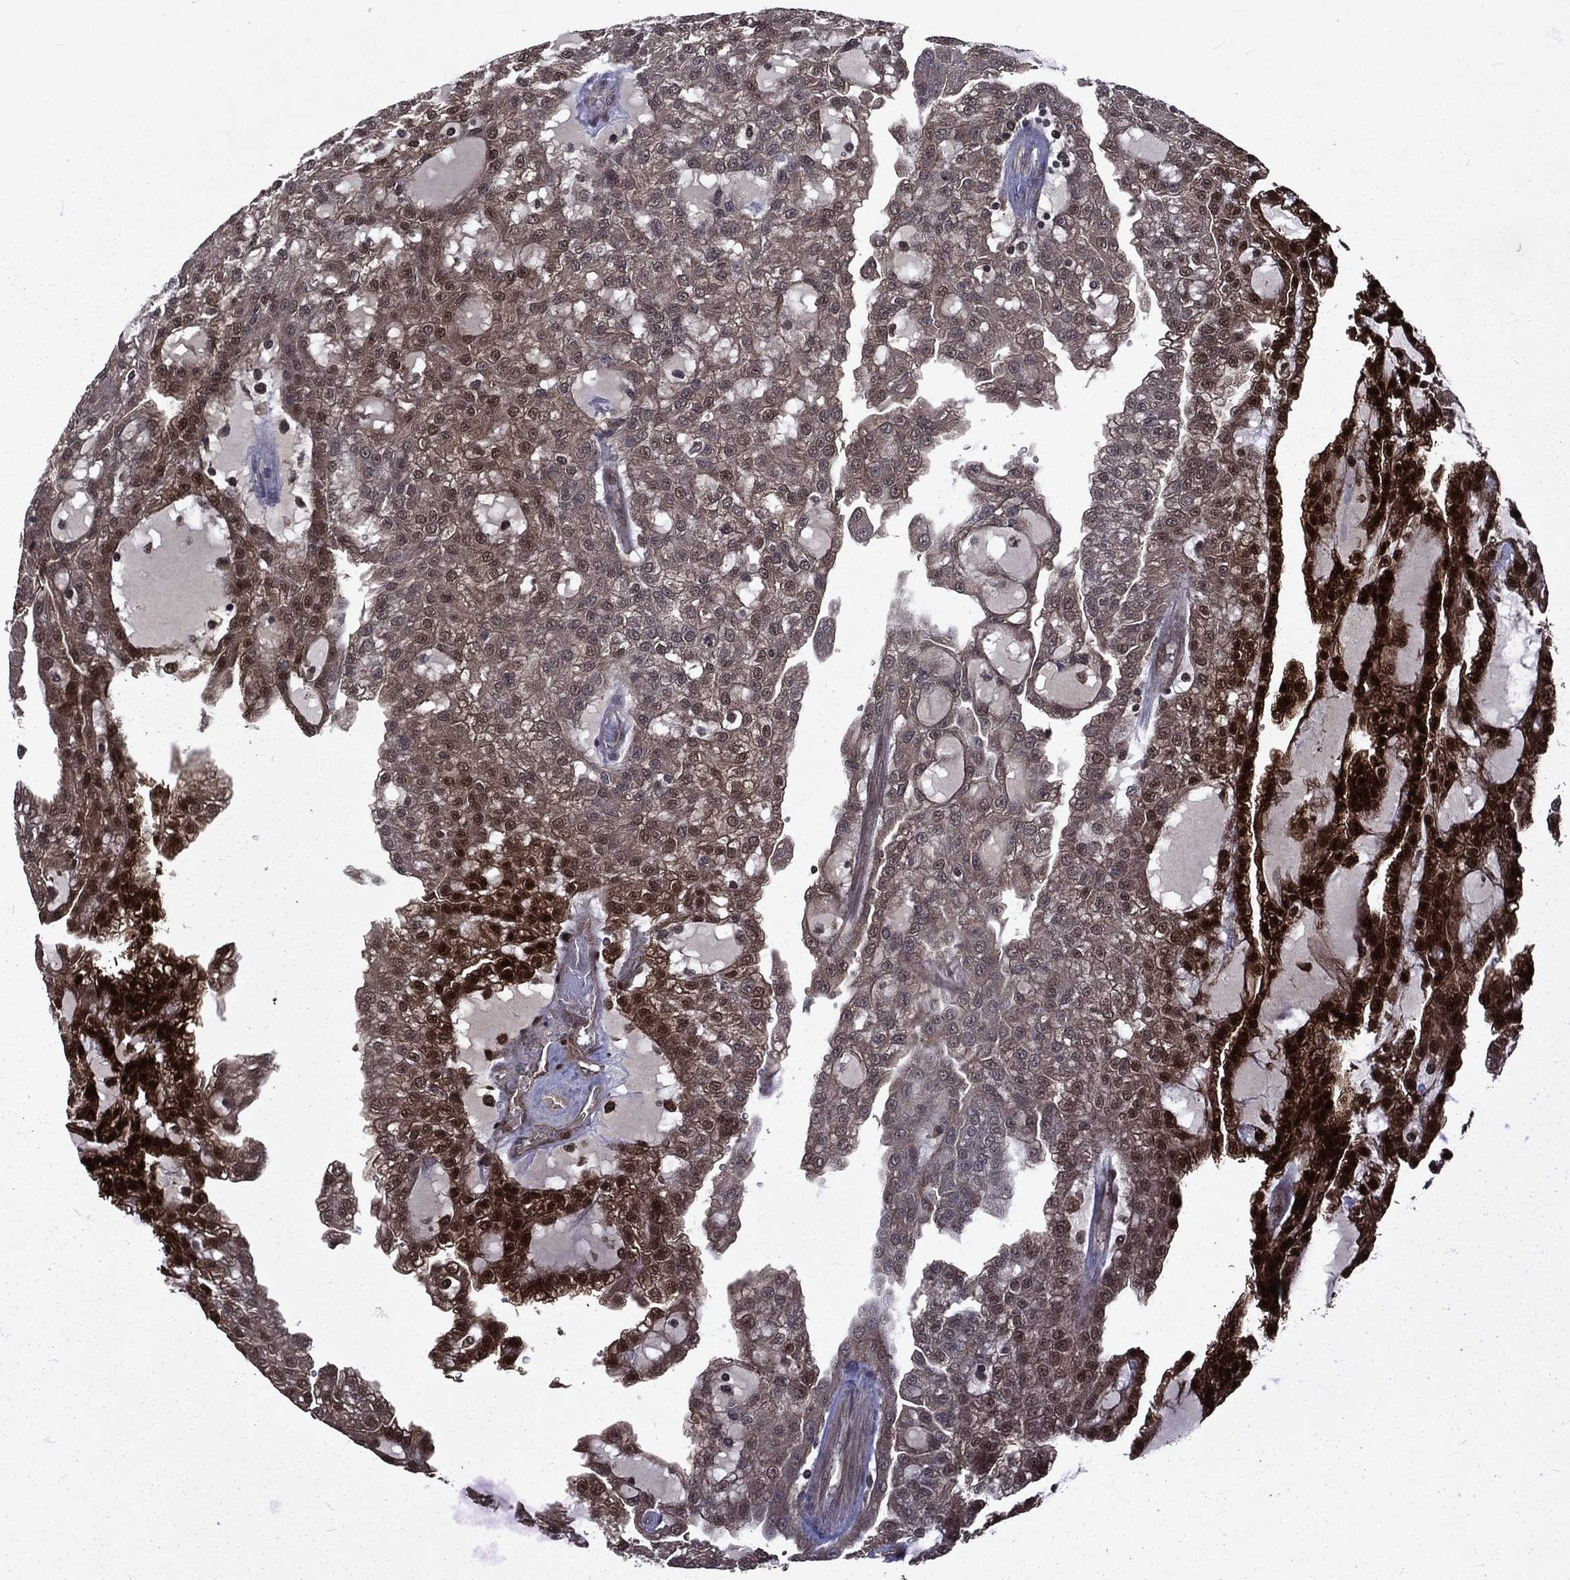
{"staining": {"intensity": "strong", "quantity": "<25%", "location": "cytoplasmic/membranous,nuclear"}, "tissue": "renal cancer", "cell_type": "Tumor cells", "image_type": "cancer", "snomed": [{"axis": "morphology", "description": "Adenocarcinoma, NOS"}, {"axis": "topography", "description": "Kidney"}], "caption": "Renal cancer (adenocarcinoma) stained with a brown dye demonstrates strong cytoplasmic/membranous and nuclear positive positivity in about <25% of tumor cells.", "gene": "FGD1", "patient": {"sex": "male", "age": 63}}